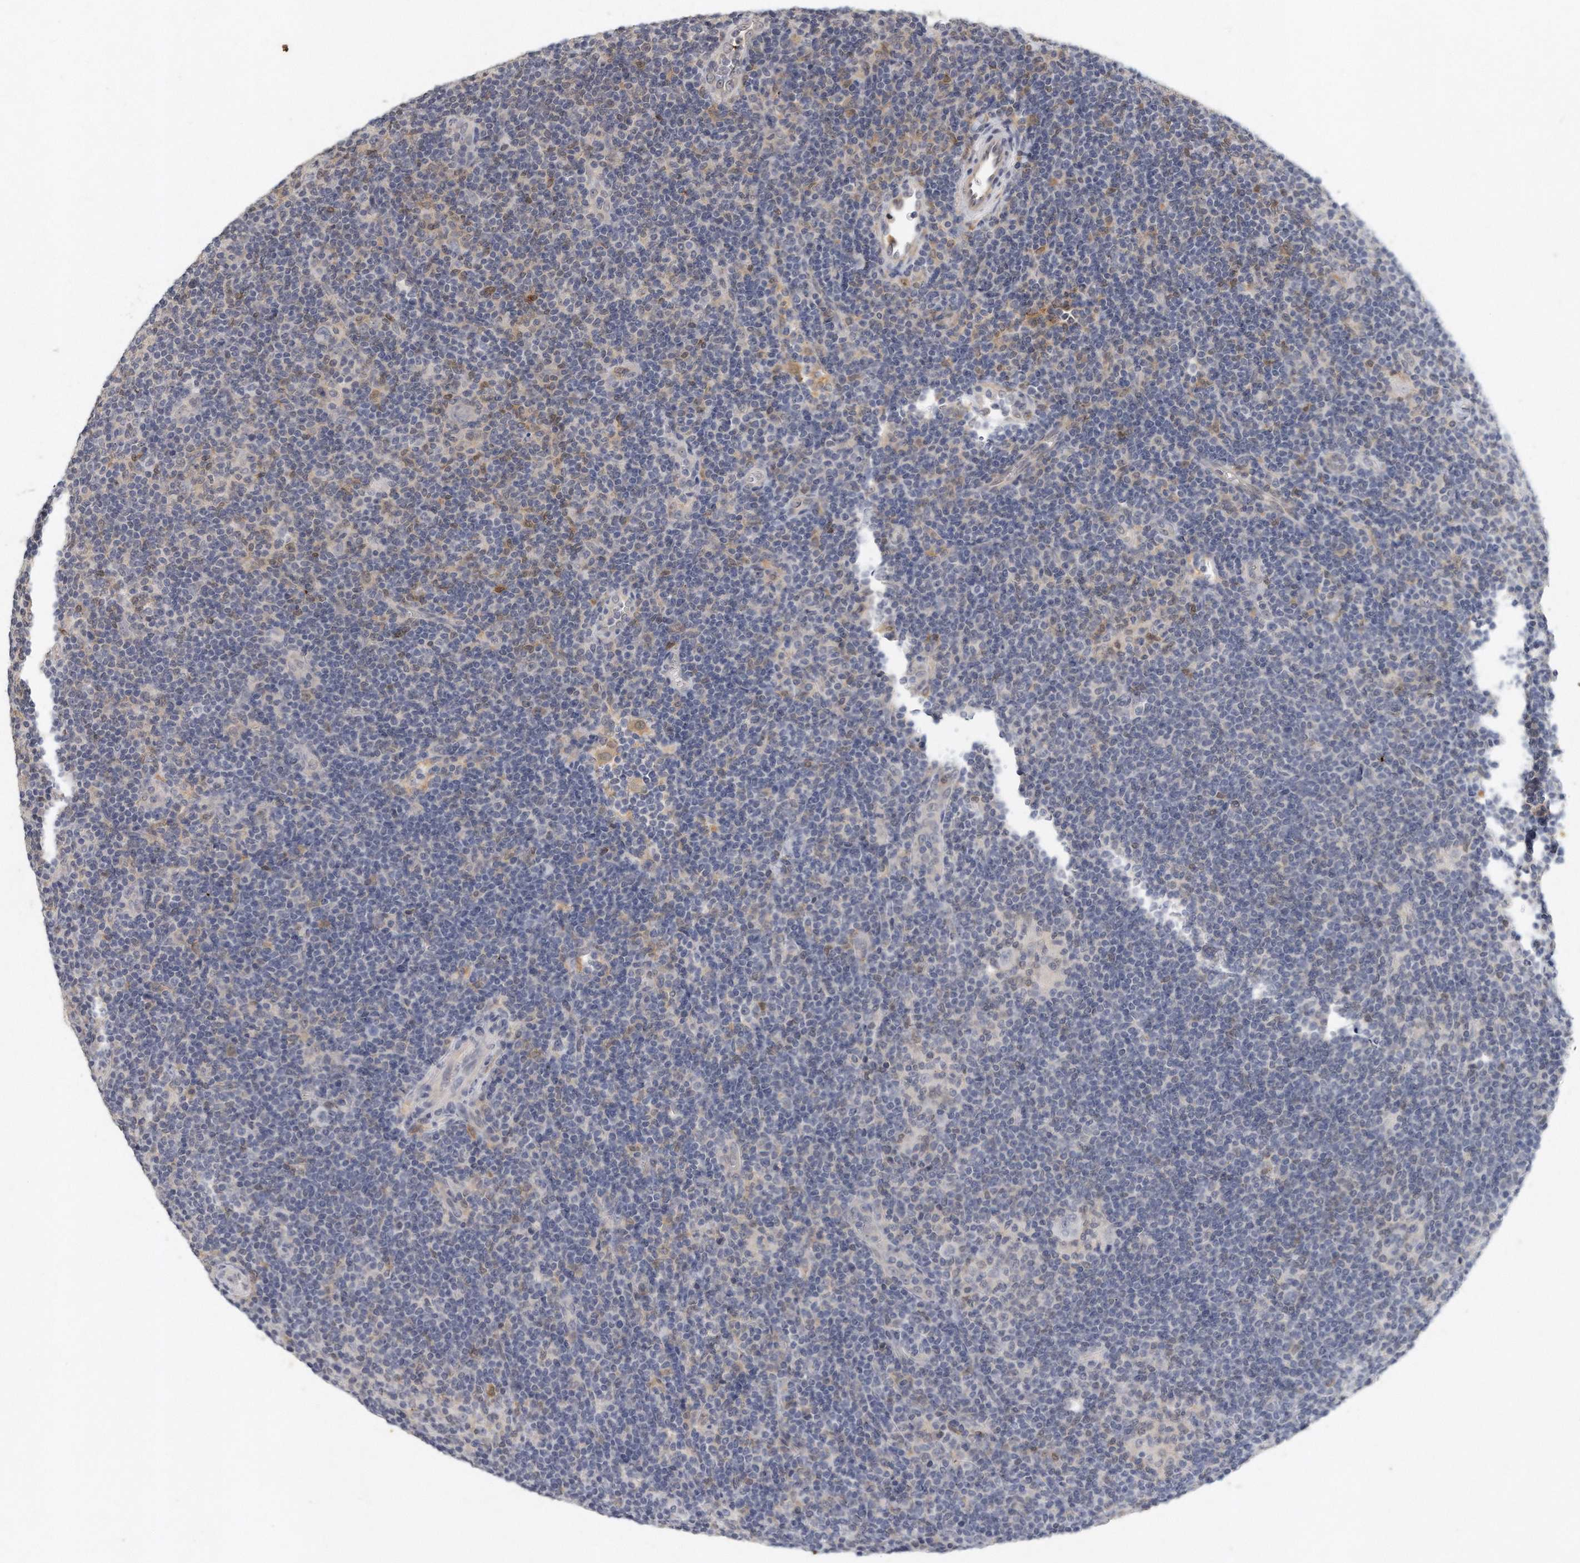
{"staining": {"intensity": "negative", "quantity": "none", "location": "none"}, "tissue": "lymphoma", "cell_type": "Tumor cells", "image_type": "cancer", "snomed": [{"axis": "morphology", "description": "Hodgkin's disease, NOS"}, {"axis": "topography", "description": "Lymph node"}], "caption": "Immunohistochemical staining of human lymphoma demonstrates no significant staining in tumor cells.", "gene": "CAMK1", "patient": {"sex": "female", "age": 57}}